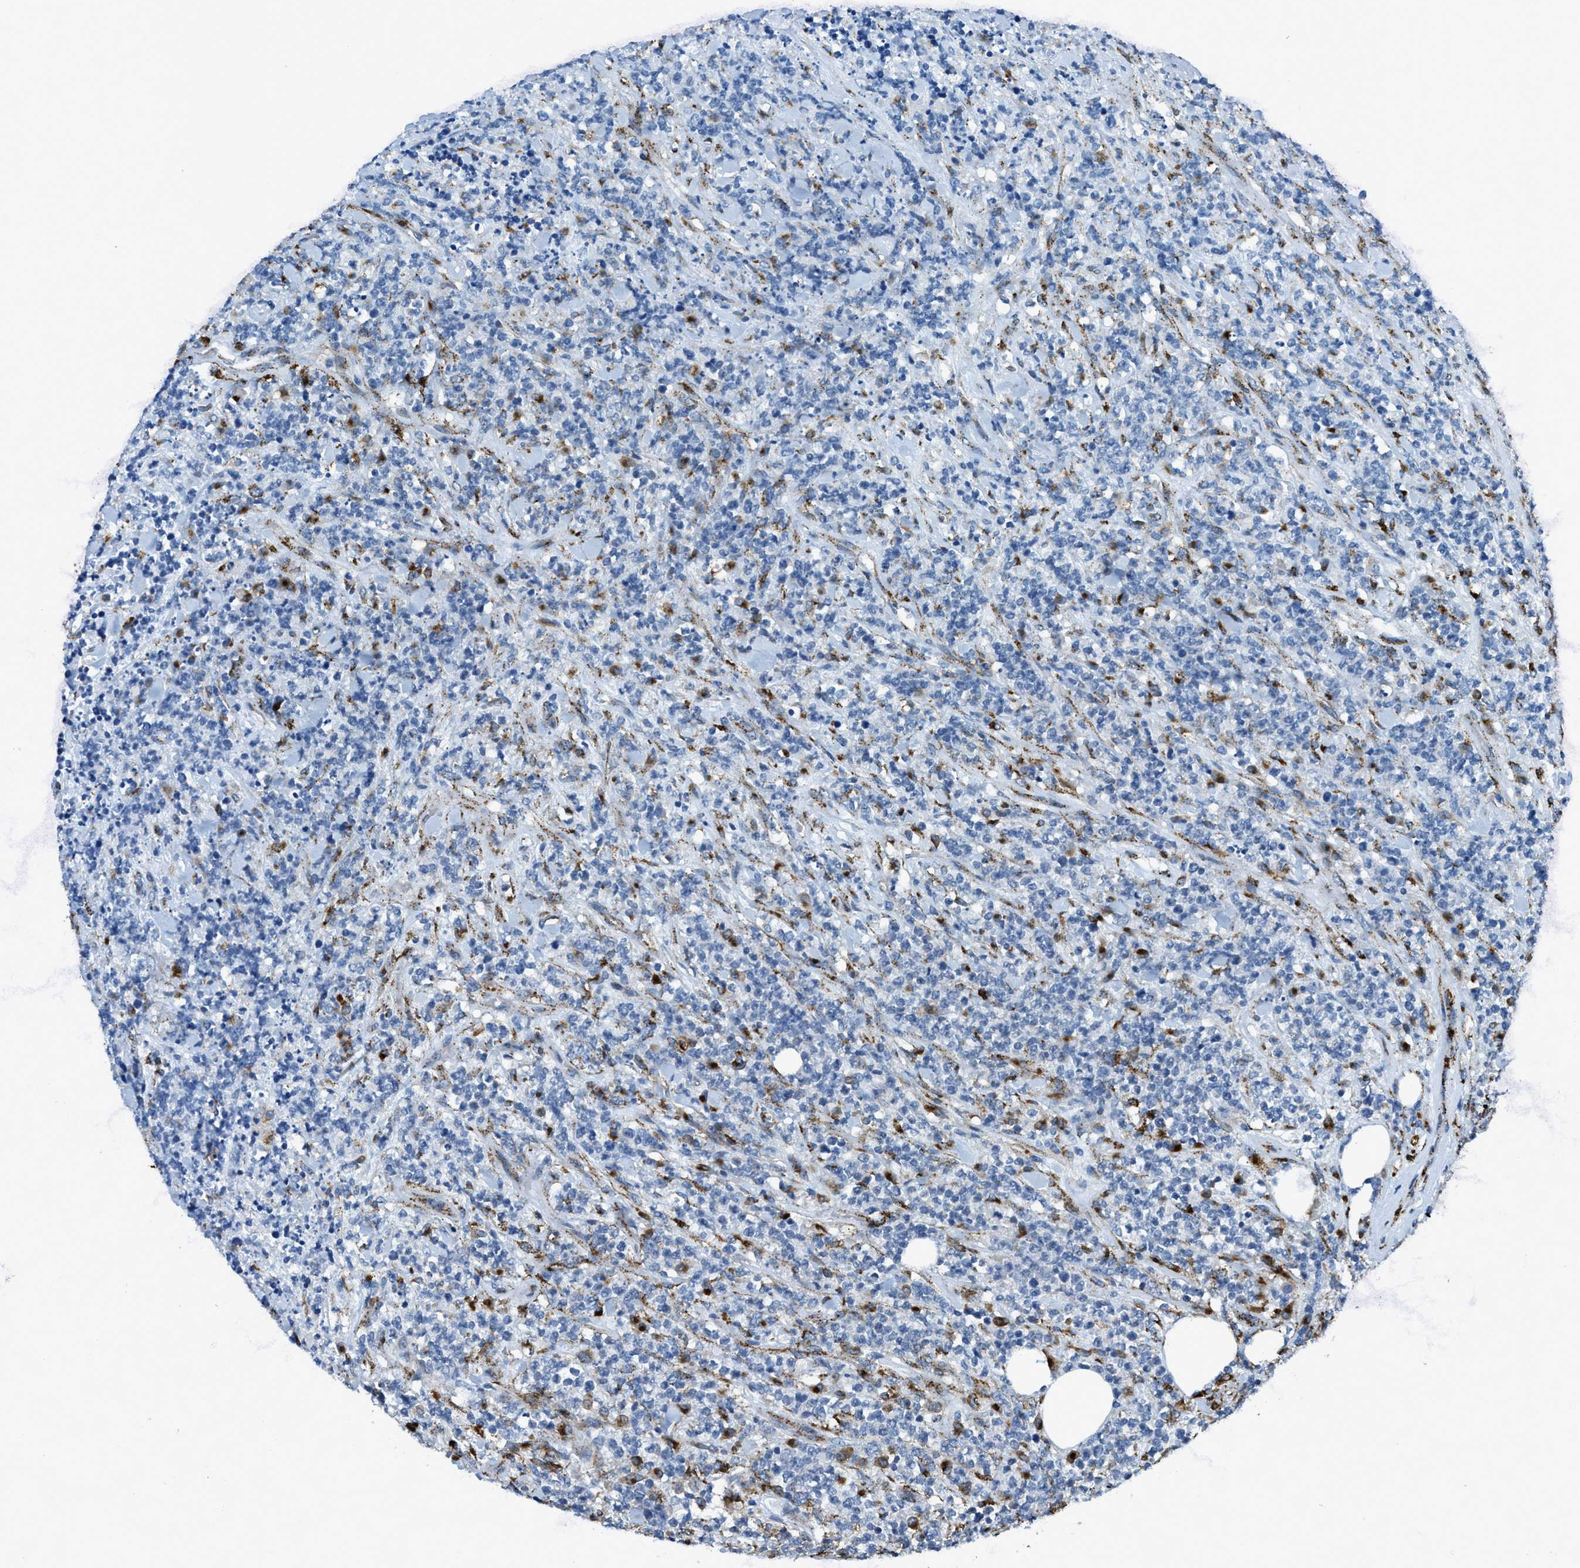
{"staining": {"intensity": "negative", "quantity": "none", "location": "none"}, "tissue": "lymphoma", "cell_type": "Tumor cells", "image_type": "cancer", "snomed": [{"axis": "morphology", "description": "Malignant lymphoma, non-Hodgkin's type, High grade"}, {"axis": "topography", "description": "Soft tissue"}], "caption": "Tumor cells show no significant protein positivity in lymphoma. The staining is performed using DAB brown chromogen with nuclei counter-stained in using hematoxylin.", "gene": "SCARB2", "patient": {"sex": "male", "age": 18}}